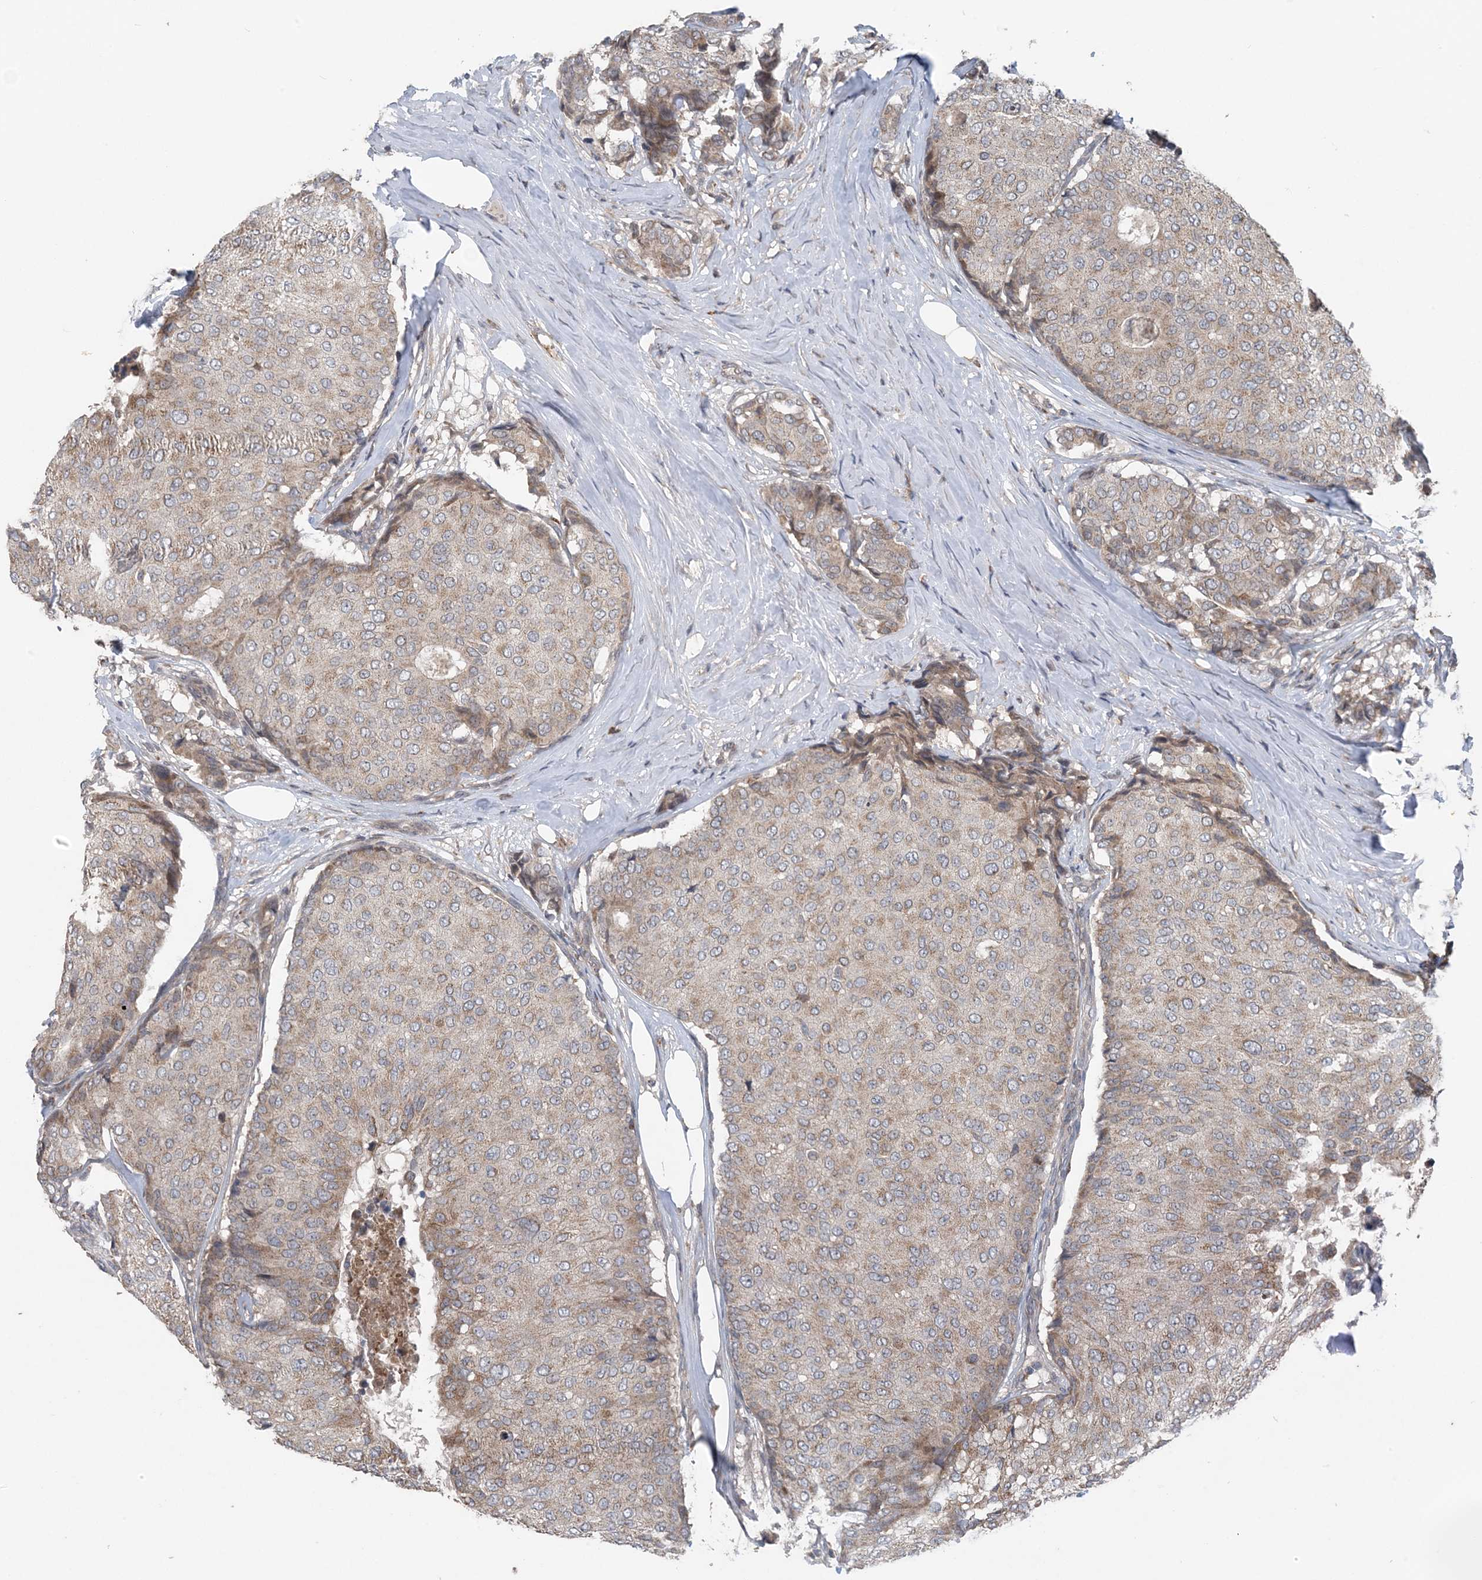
{"staining": {"intensity": "weak", "quantity": "25%-75%", "location": "cytoplasmic/membranous"}, "tissue": "breast cancer", "cell_type": "Tumor cells", "image_type": "cancer", "snomed": [{"axis": "morphology", "description": "Duct carcinoma"}, {"axis": "topography", "description": "Breast"}], "caption": "Breast intraductal carcinoma stained for a protein demonstrates weak cytoplasmic/membranous positivity in tumor cells.", "gene": "MYO9B", "patient": {"sex": "female", "age": 75}}